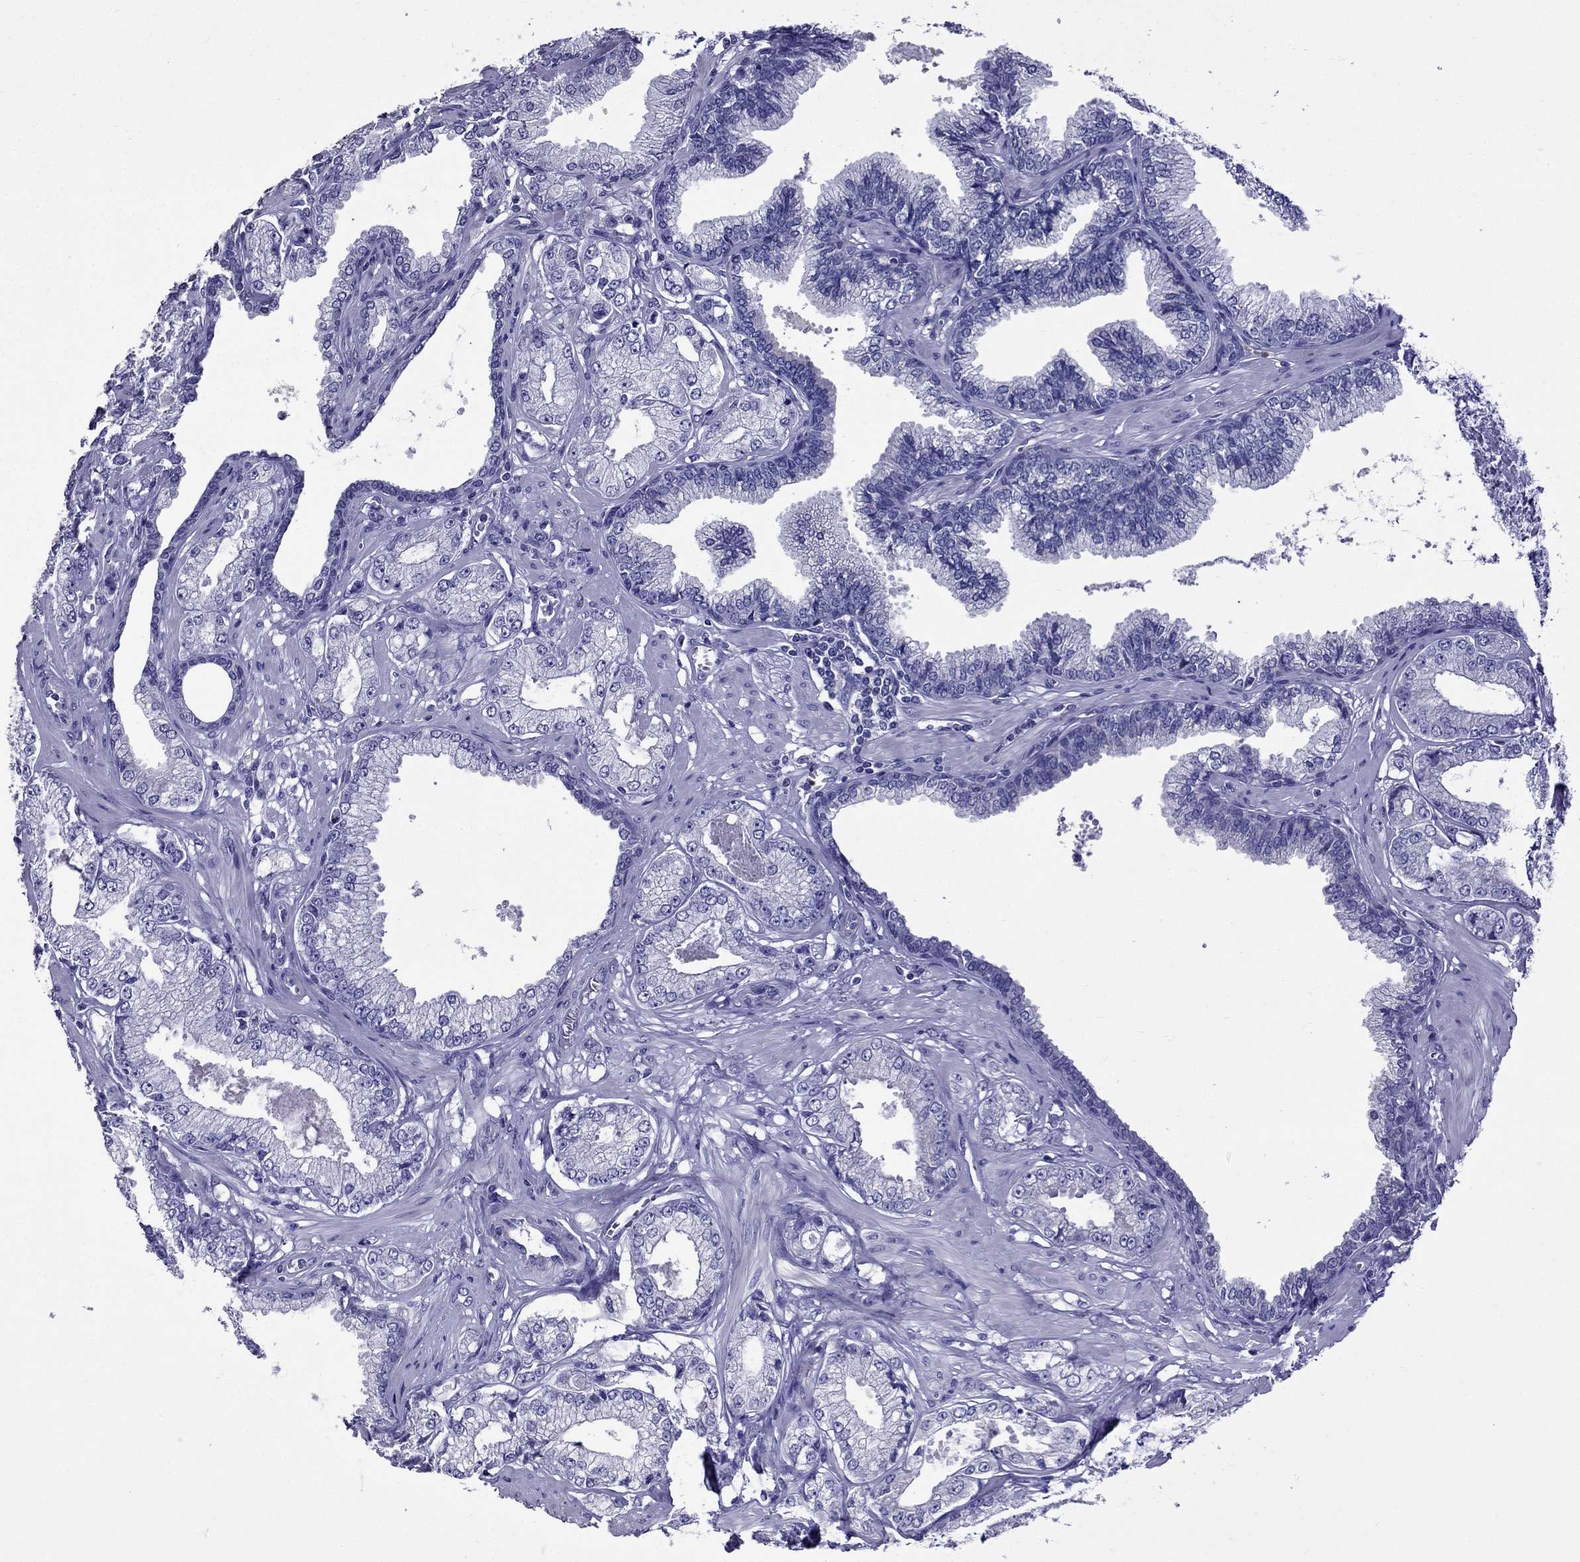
{"staining": {"intensity": "negative", "quantity": "none", "location": "none"}, "tissue": "prostate cancer", "cell_type": "Tumor cells", "image_type": "cancer", "snomed": [{"axis": "morphology", "description": "Adenocarcinoma, NOS"}, {"axis": "topography", "description": "Prostate"}], "caption": "Prostate adenocarcinoma was stained to show a protein in brown. There is no significant expression in tumor cells.", "gene": "OXCT2", "patient": {"sex": "male", "age": 64}}